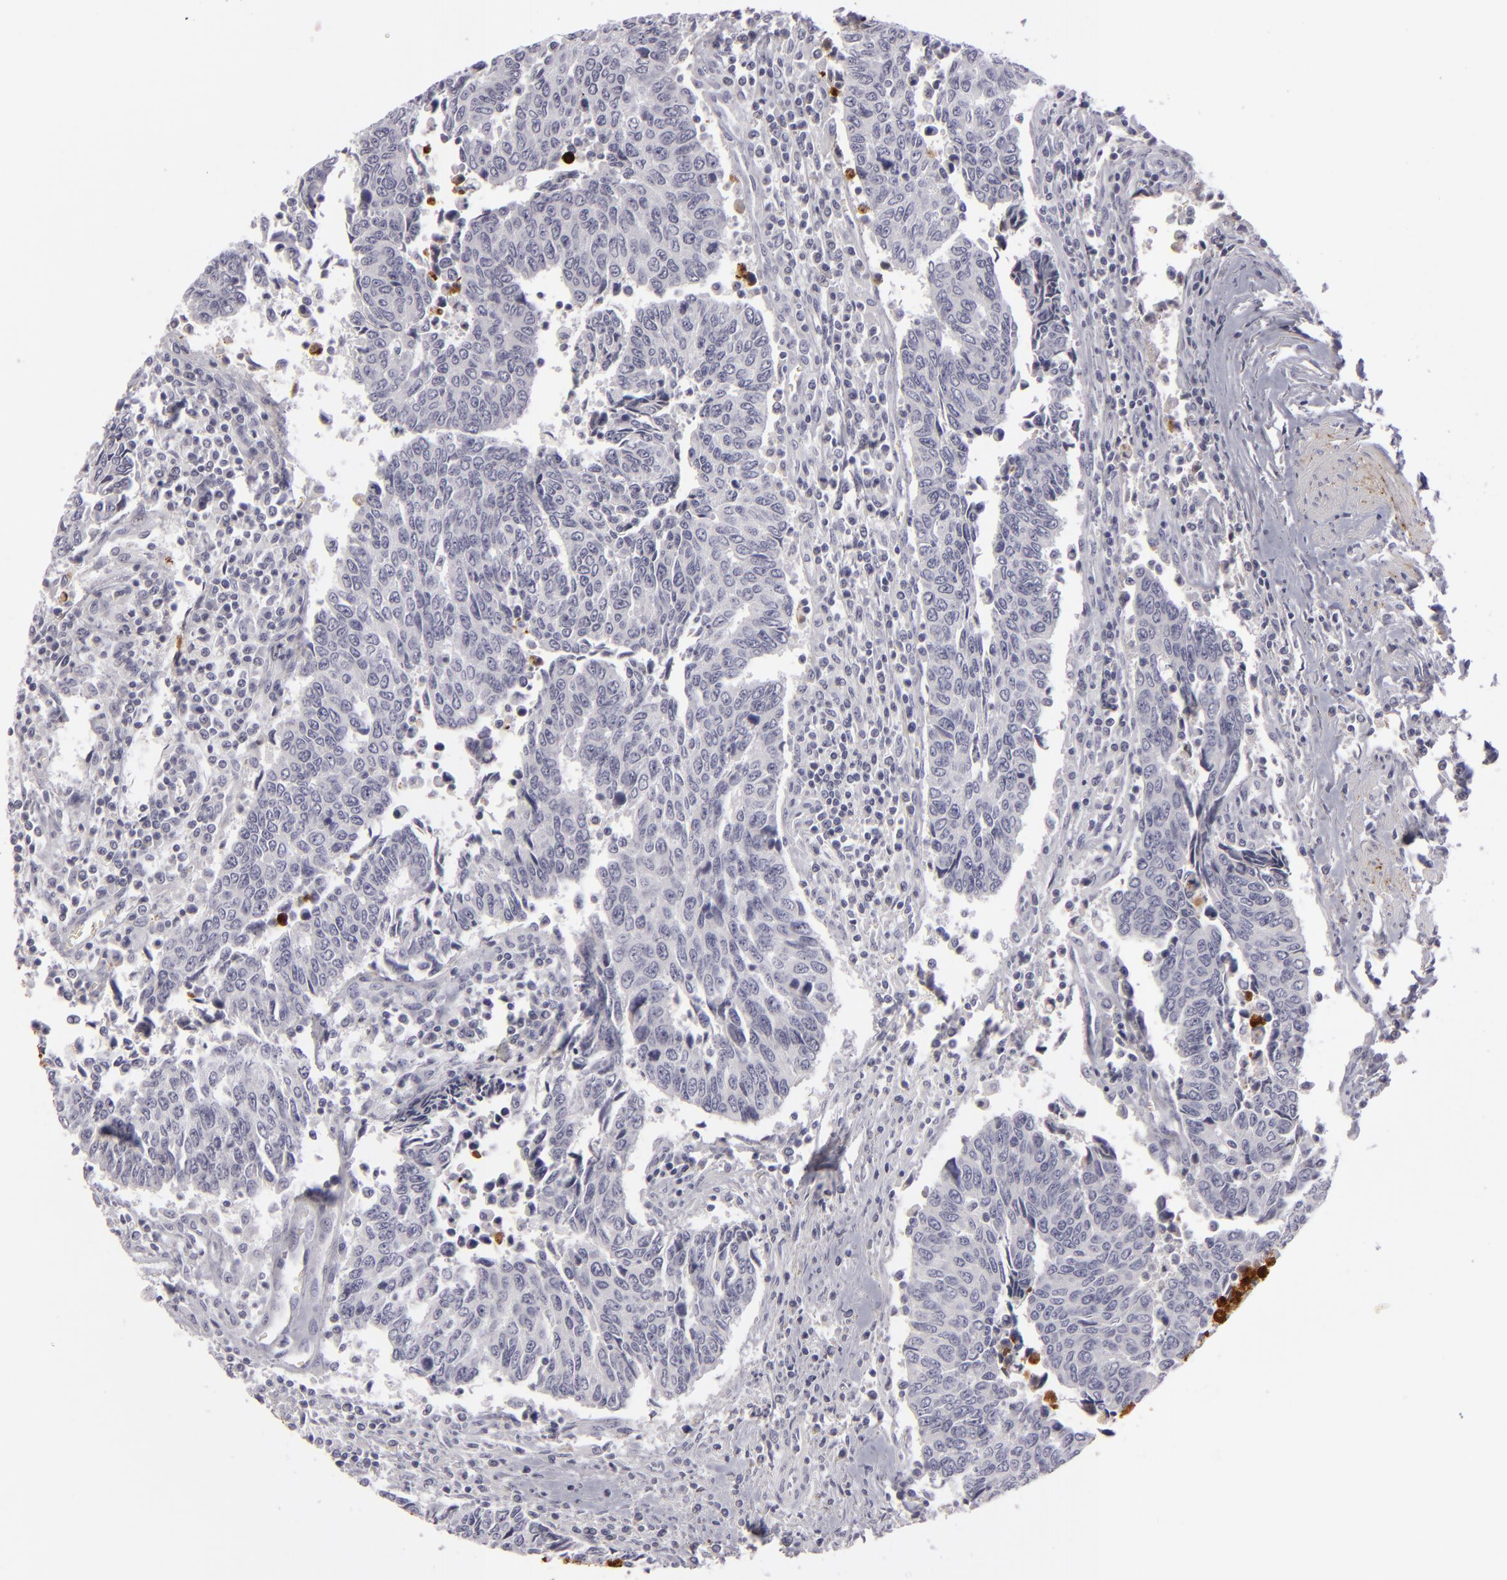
{"staining": {"intensity": "negative", "quantity": "none", "location": "none"}, "tissue": "urothelial cancer", "cell_type": "Tumor cells", "image_type": "cancer", "snomed": [{"axis": "morphology", "description": "Urothelial carcinoma, High grade"}, {"axis": "topography", "description": "Urinary bladder"}], "caption": "The micrograph reveals no staining of tumor cells in urothelial cancer.", "gene": "C9", "patient": {"sex": "male", "age": 86}}